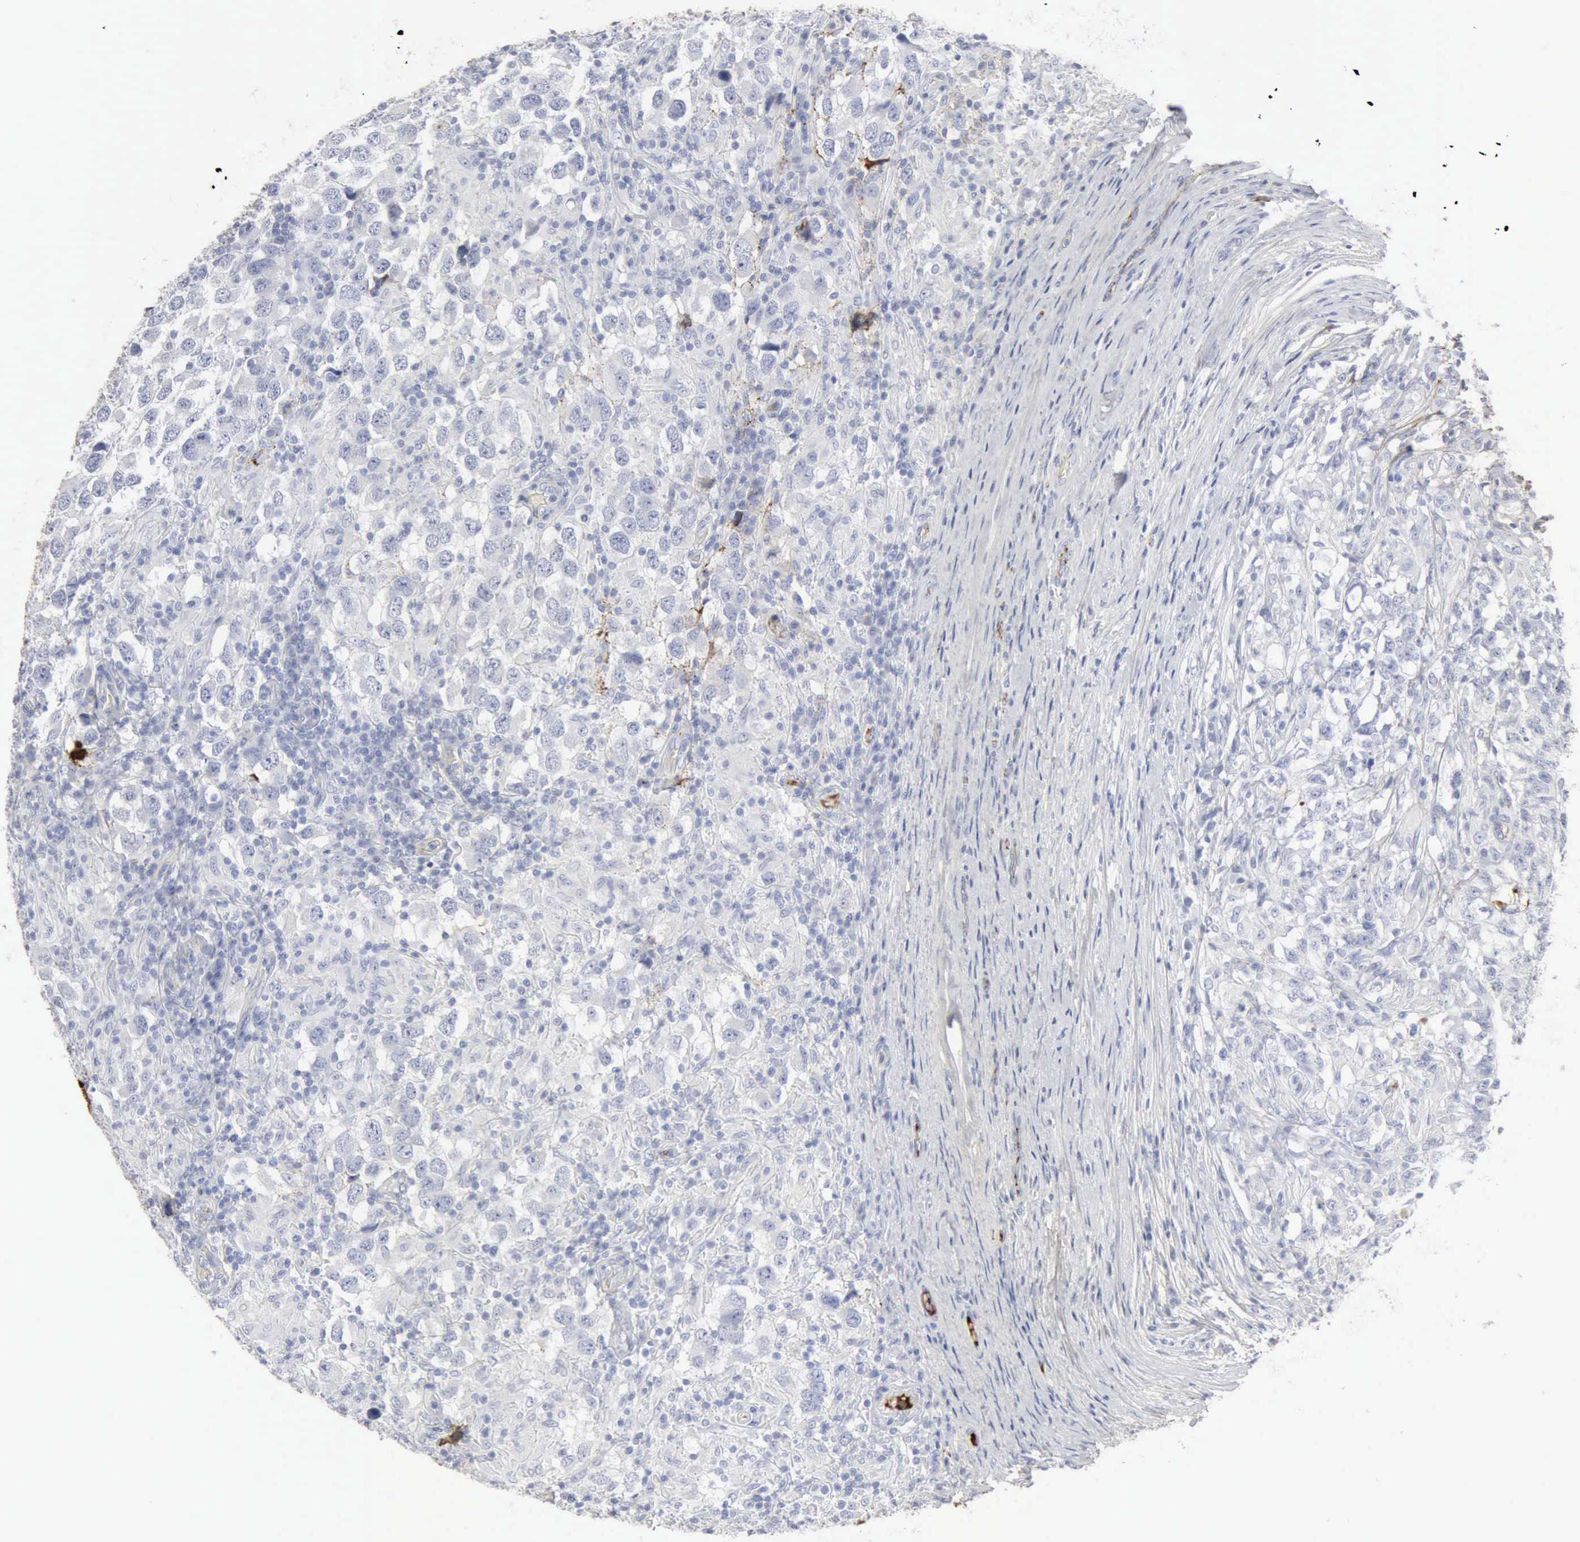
{"staining": {"intensity": "negative", "quantity": "none", "location": "none"}, "tissue": "testis cancer", "cell_type": "Tumor cells", "image_type": "cancer", "snomed": [{"axis": "morphology", "description": "Carcinoma, Embryonal, NOS"}, {"axis": "topography", "description": "Testis"}], "caption": "Immunohistochemistry of human testis embryonal carcinoma reveals no staining in tumor cells.", "gene": "C4BPA", "patient": {"sex": "male", "age": 21}}